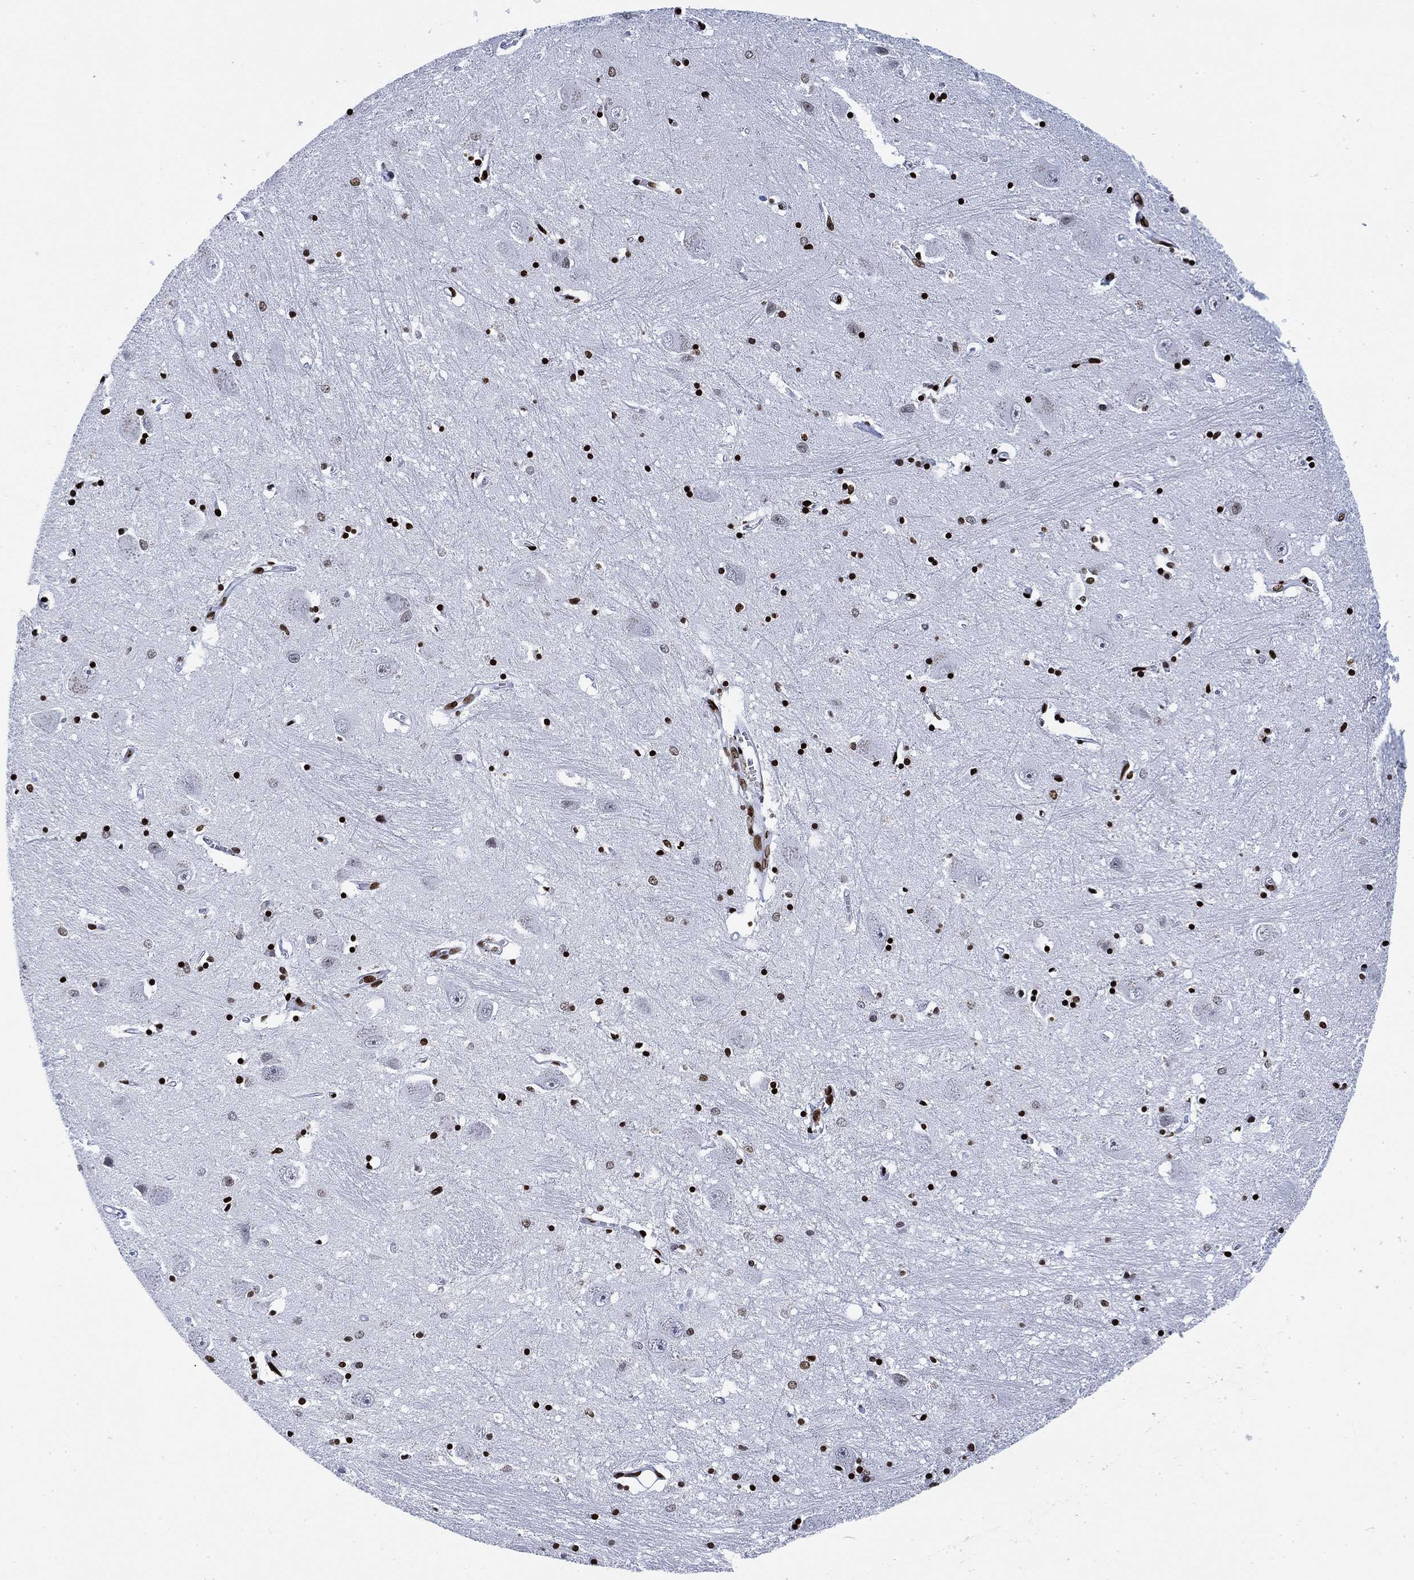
{"staining": {"intensity": "strong", "quantity": "25%-75%", "location": "nuclear"}, "tissue": "caudate", "cell_type": "Glial cells", "image_type": "normal", "snomed": [{"axis": "morphology", "description": "Normal tissue, NOS"}, {"axis": "topography", "description": "Lateral ventricle wall"}], "caption": "A histopathology image of human caudate stained for a protein displays strong nuclear brown staining in glial cells.", "gene": "H1", "patient": {"sex": "male", "age": 54}}